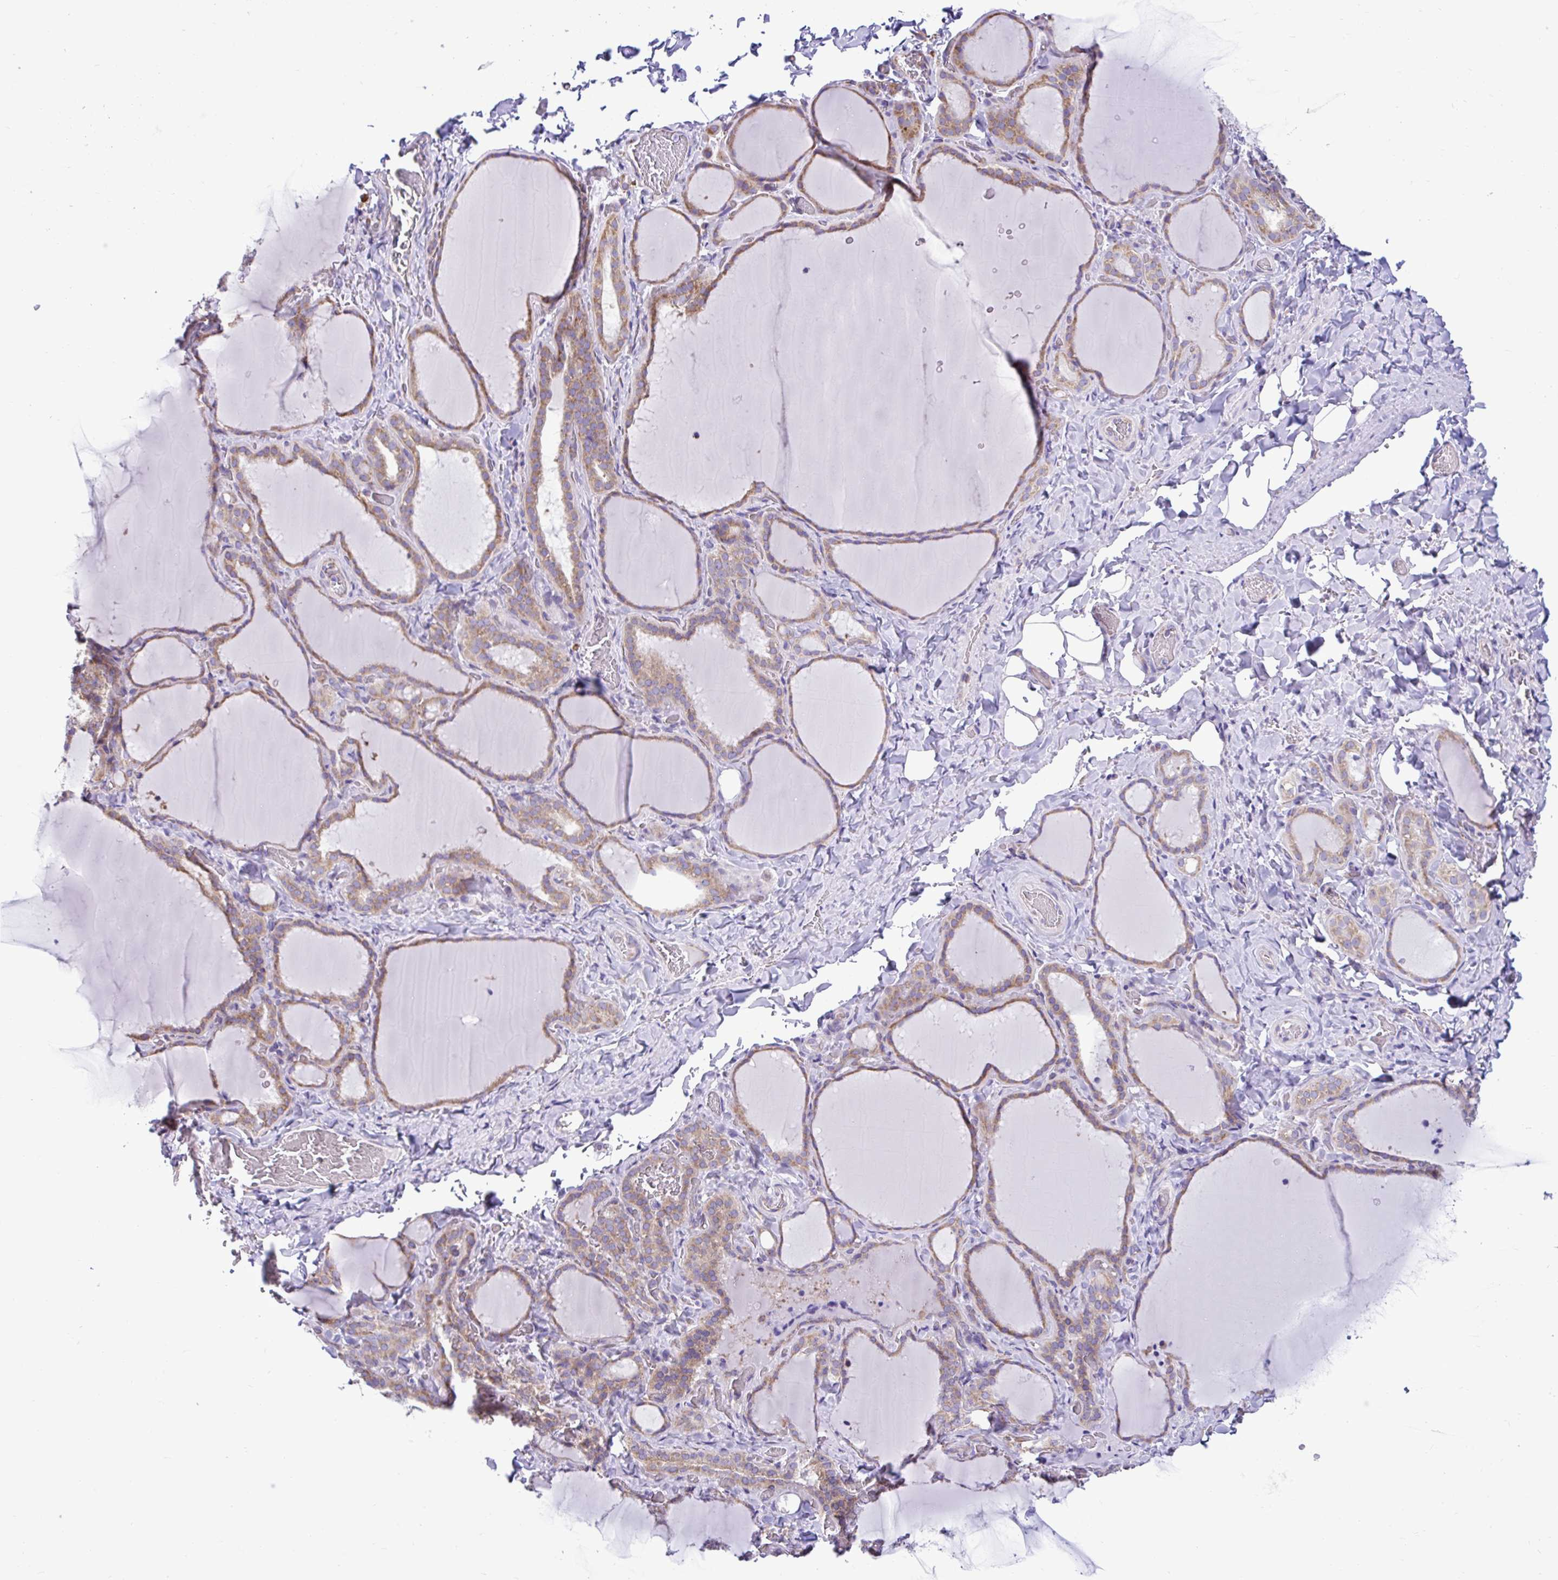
{"staining": {"intensity": "moderate", "quantity": ">75%", "location": "cytoplasmic/membranous"}, "tissue": "thyroid gland", "cell_type": "Glandular cells", "image_type": "normal", "snomed": [{"axis": "morphology", "description": "Normal tissue, NOS"}, {"axis": "topography", "description": "Thyroid gland"}], "caption": "Approximately >75% of glandular cells in benign human thyroid gland show moderate cytoplasmic/membranous protein positivity as visualized by brown immunohistochemical staining.", "gene": "RPL7", "patient": {"sex": "female", "age": 22}}